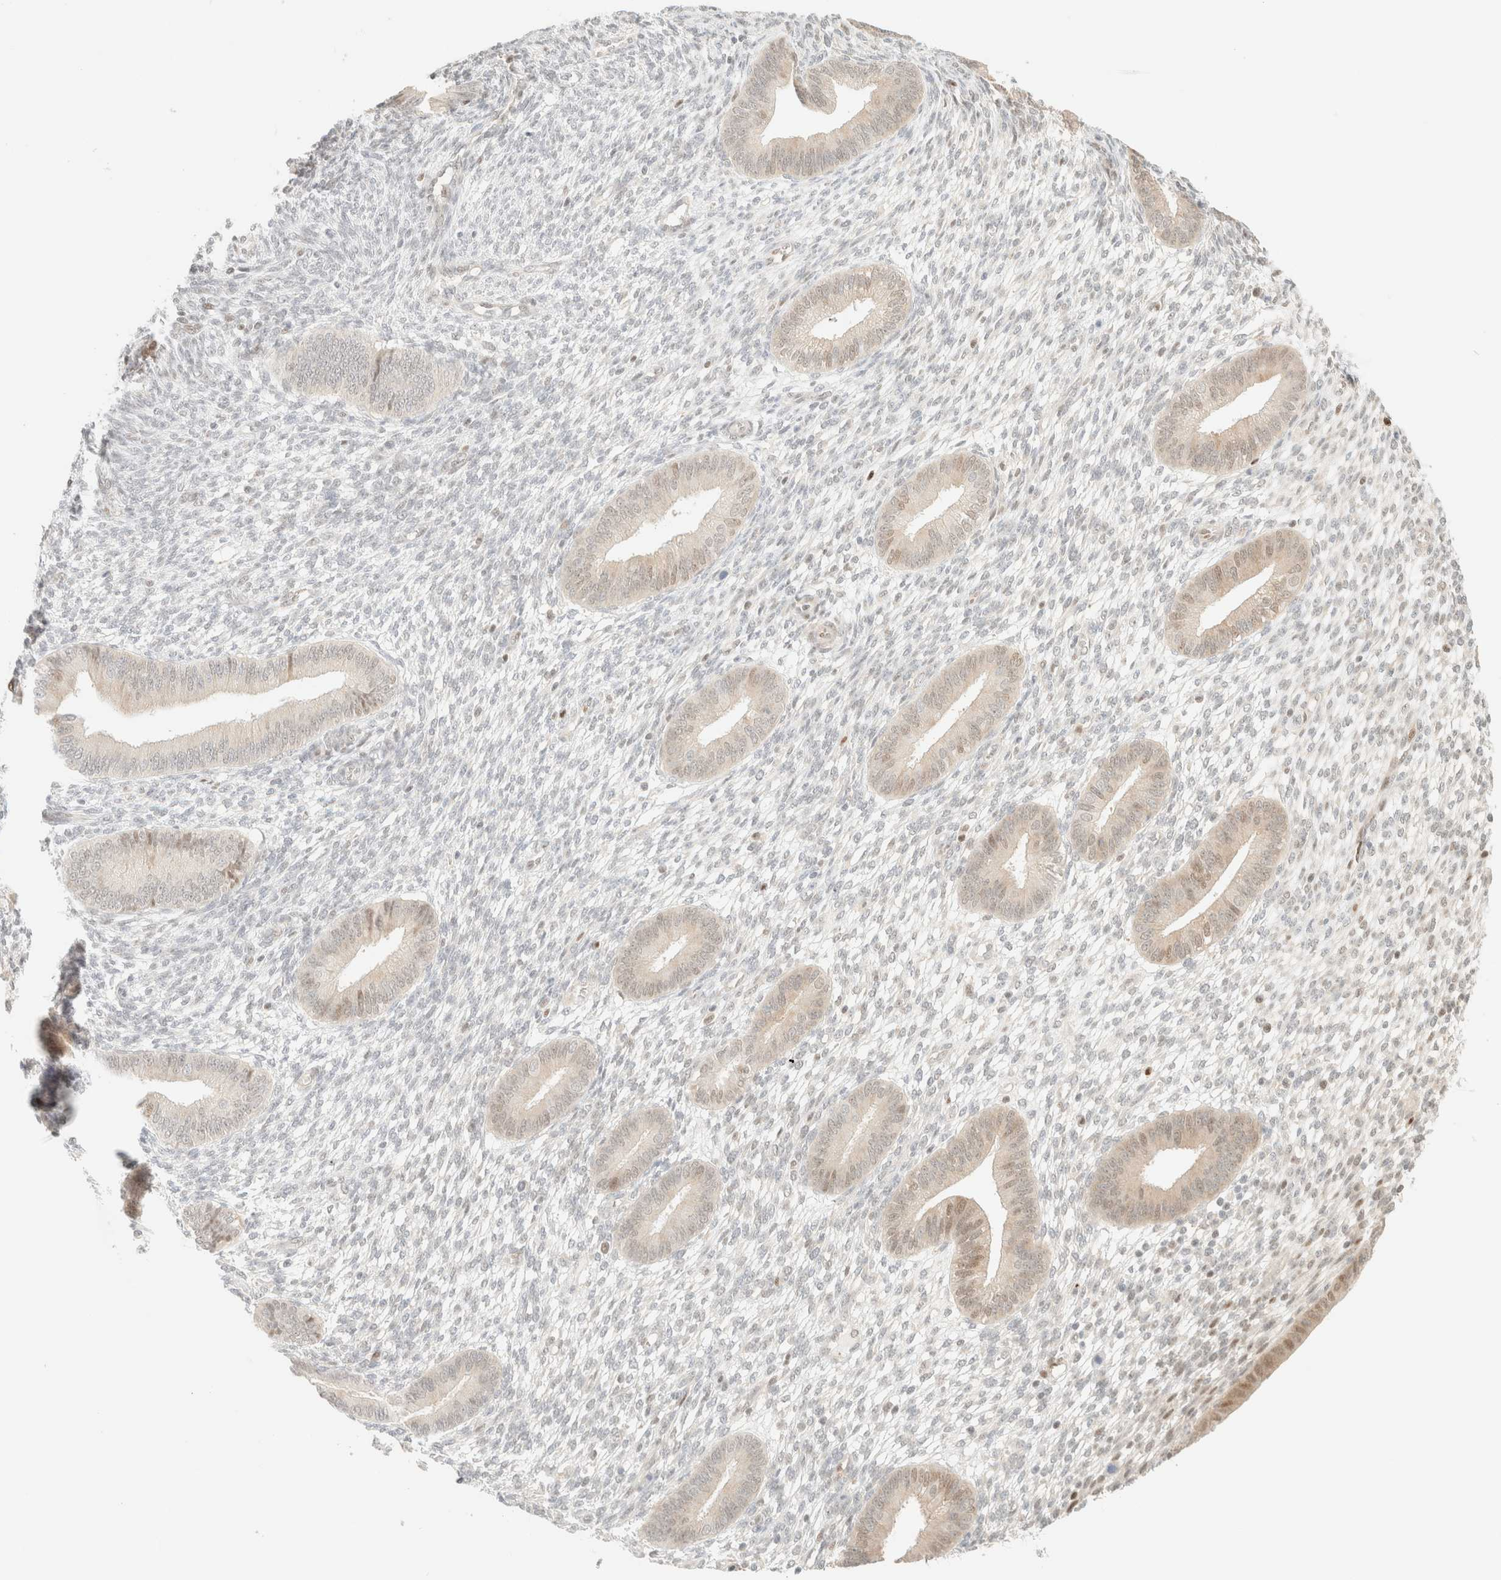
{"staining": {"intensity": "negative", "quantity": "none", "location": "none"}, "tissue": "endometrium", "cell_type": "Cells in endometrial stroma", "image_type": "normal", "snomed": [{"axis": "morphology", "description": "Normal tissue, NOS"}, {"axis": "topography", "description": "Endometrium"}], "caption": "This is an immunohistochemistry (IHC) image of unremarkable endometrium. There is no expression in cells in endometrial stroma.", "gene": "TSR1", "patient": {"sex": "female", "age": 46}}